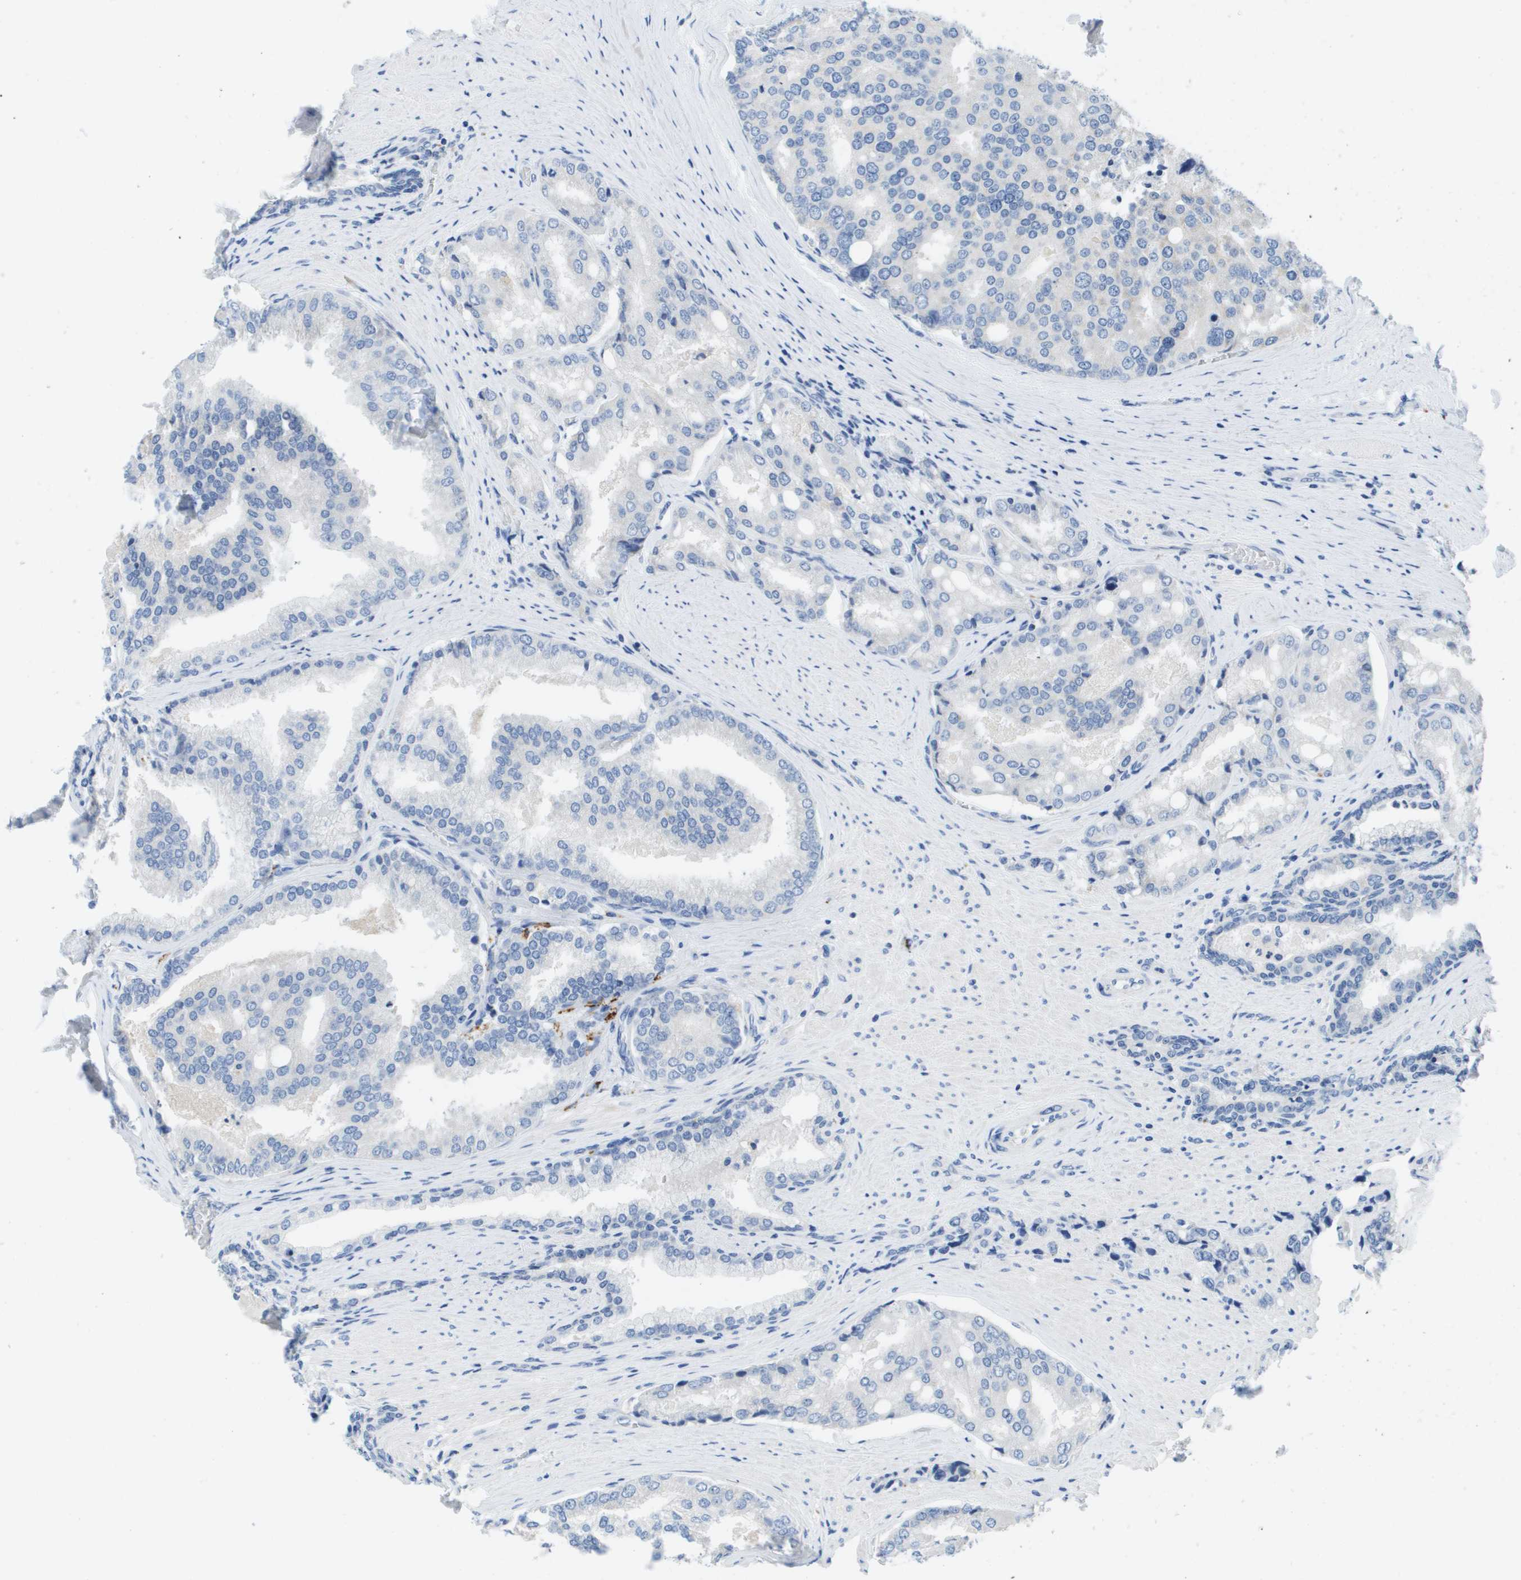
{"staining": {"intensity": "negative", "quantity": "none", "location": "none"}, "tissue": "prostate cancer", "cell_type": "Tumor cells", "image_type": "cancer", "snomed": [{"axis": "morphology", "description": "Adenocarcinoma, High grade"}, {"axis": "topography", "description": "Prostate"}], "caption": "IHC histopathology image of human prostate cancer stained for a protein (brown), which displays no positivity in tumor cells.", "gene": "MS4A1", "patient": {"sex": "male", "age": 50}}